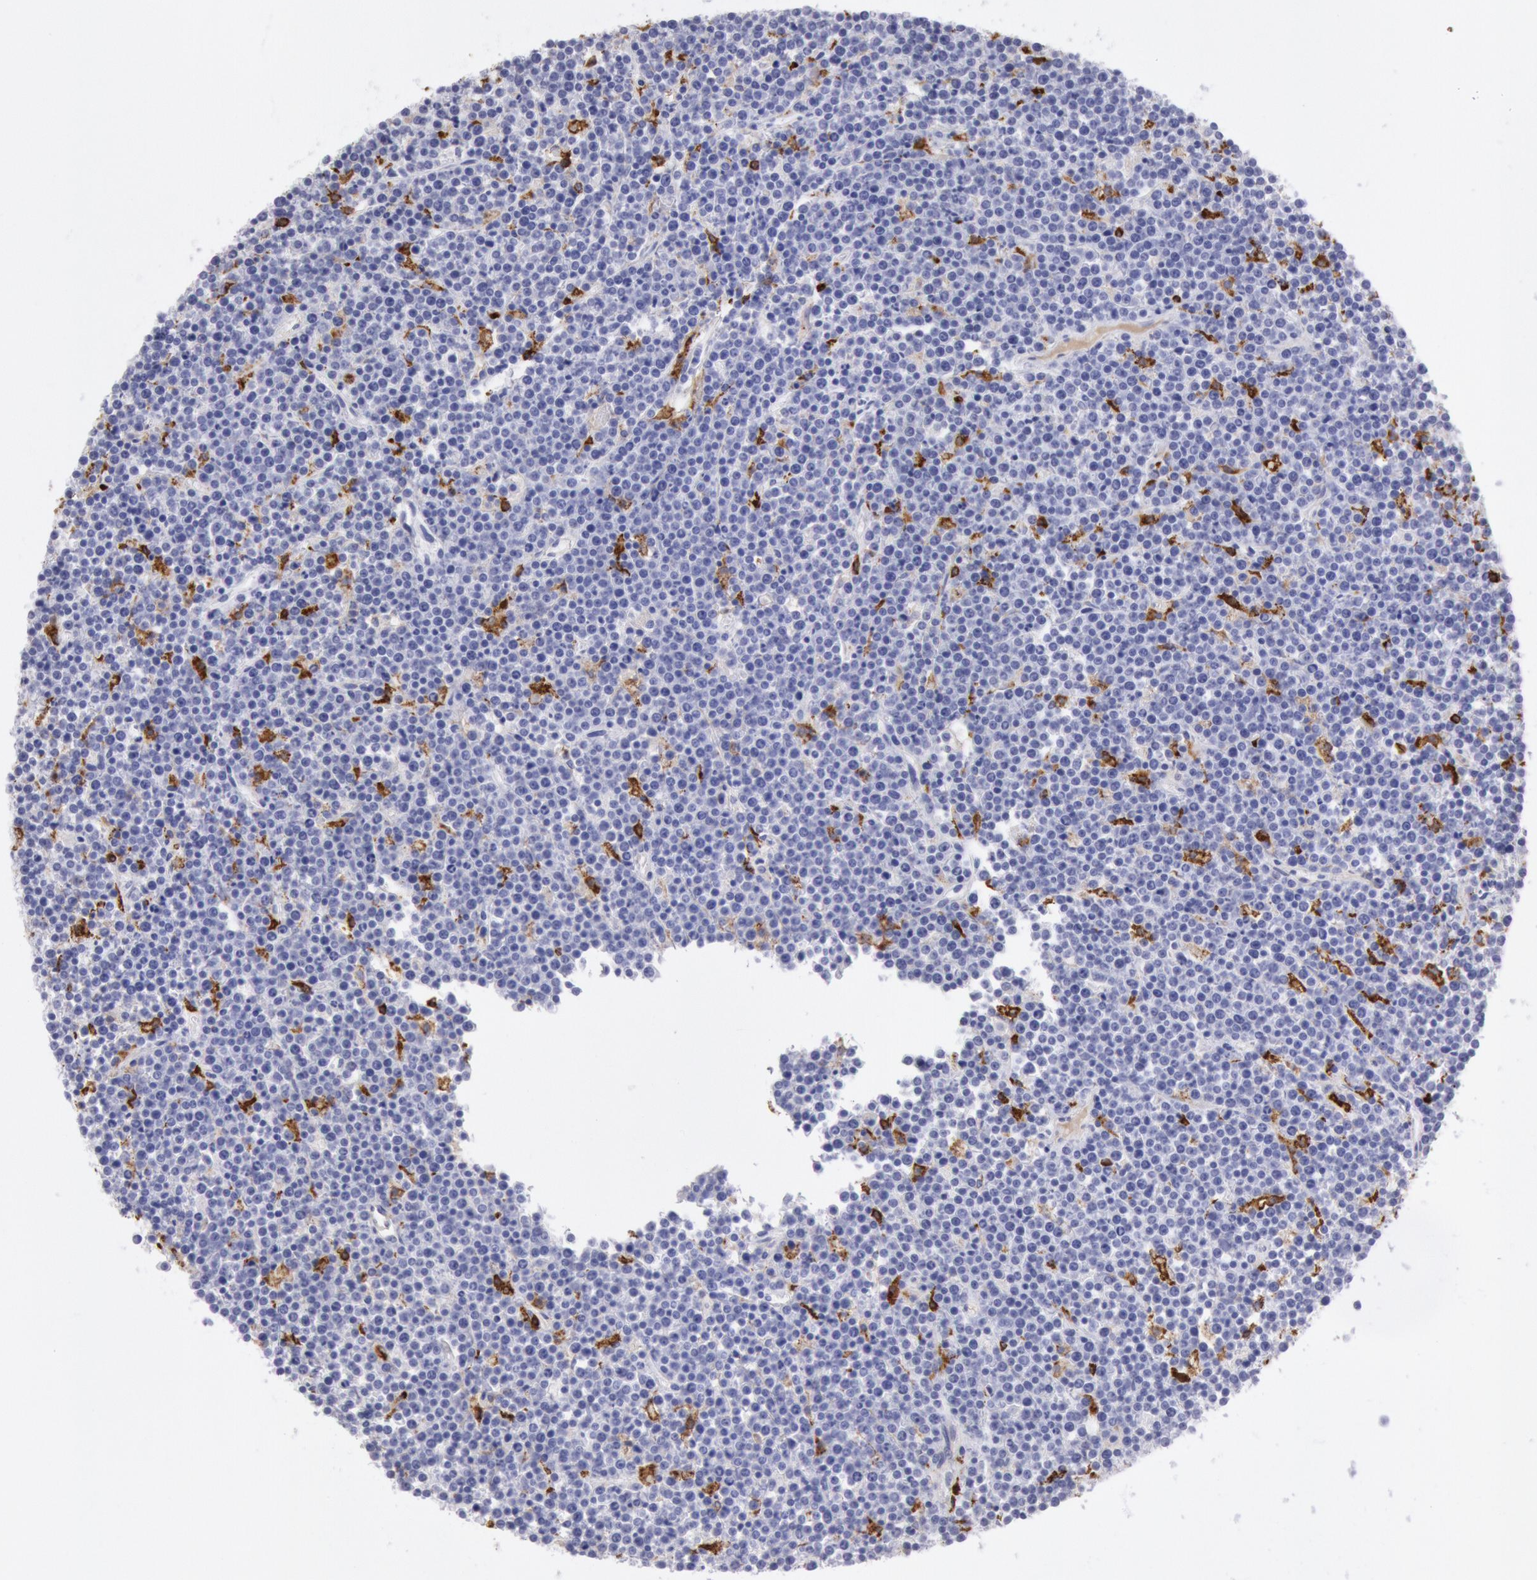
{"staining": {"intensity": "negative", "quantity": "none", "location": "none"}, "tissue": "lymphoma", "cell_type": "Tumor cells", "image_type": "cancer", "snomed": [{"axis": "morphology", "description": "Malignant lymphoma, non-Hodgkin's type, High grade"}, {"axis": "topography", "description": "Ovary"}], "caption": "Tumor cells show no significant staining in lymphoma.", "gene": "FCN1", "patient": {"sex": "female", "age": 56}}